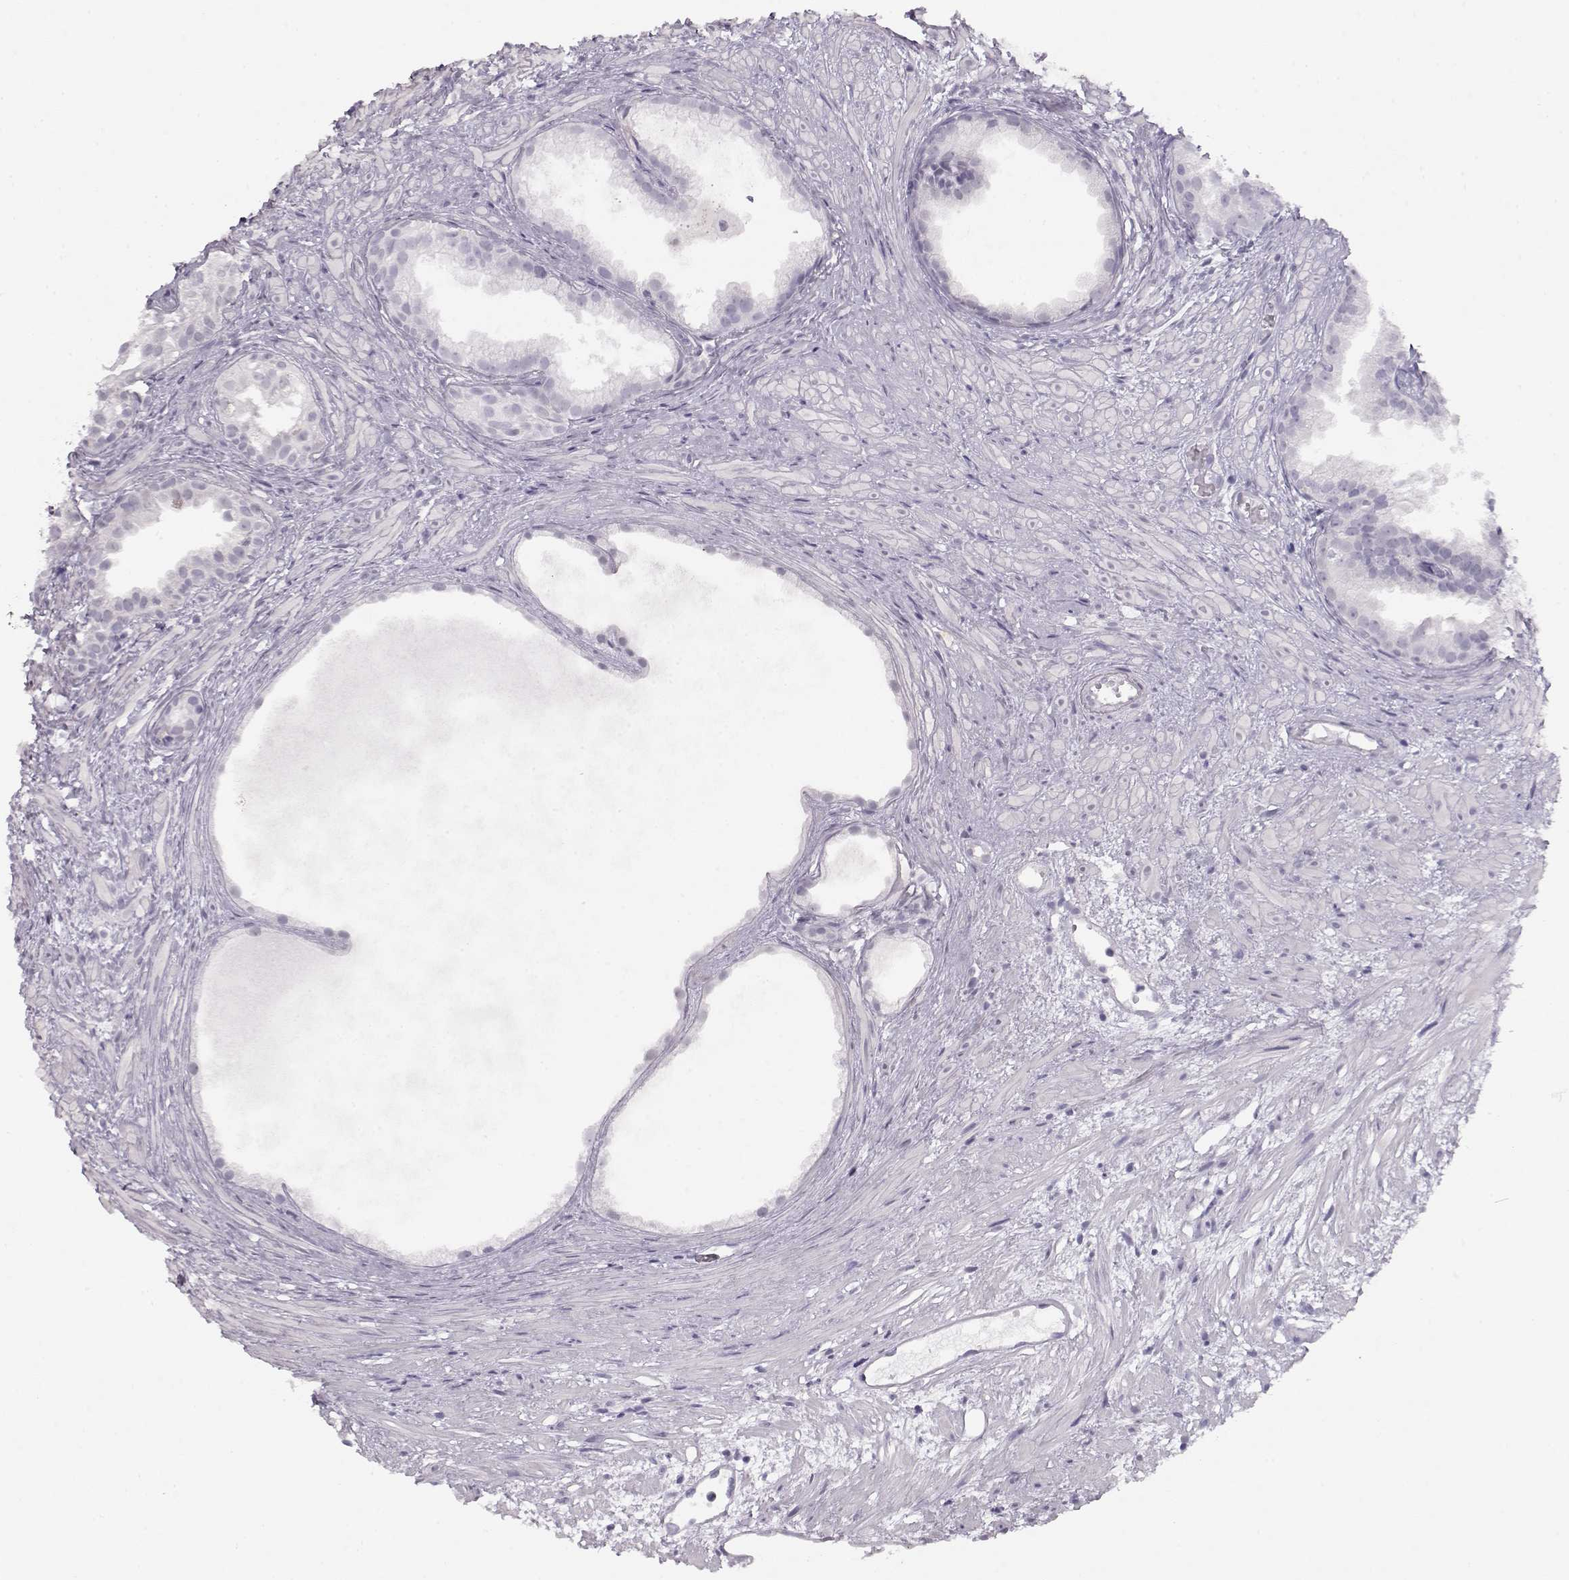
{"staining": {"intensity": "negative", "quantity": "none", "location": "none"}, "tissue": "prostate cancer", "cell_type": "Tumor cells", "image_type": "cancer", "snomed": [{"axis": "morphology", "description": "Adenocarcinoma, High grade"}, {"axis": "topography", "description": "Prostate"}], "caption": "This is an IHC micrograph of prostate cancer. There is no expression in tumor cells.", "gene": "IMPG1", "patient": {"sex": "male", "age": 79}}